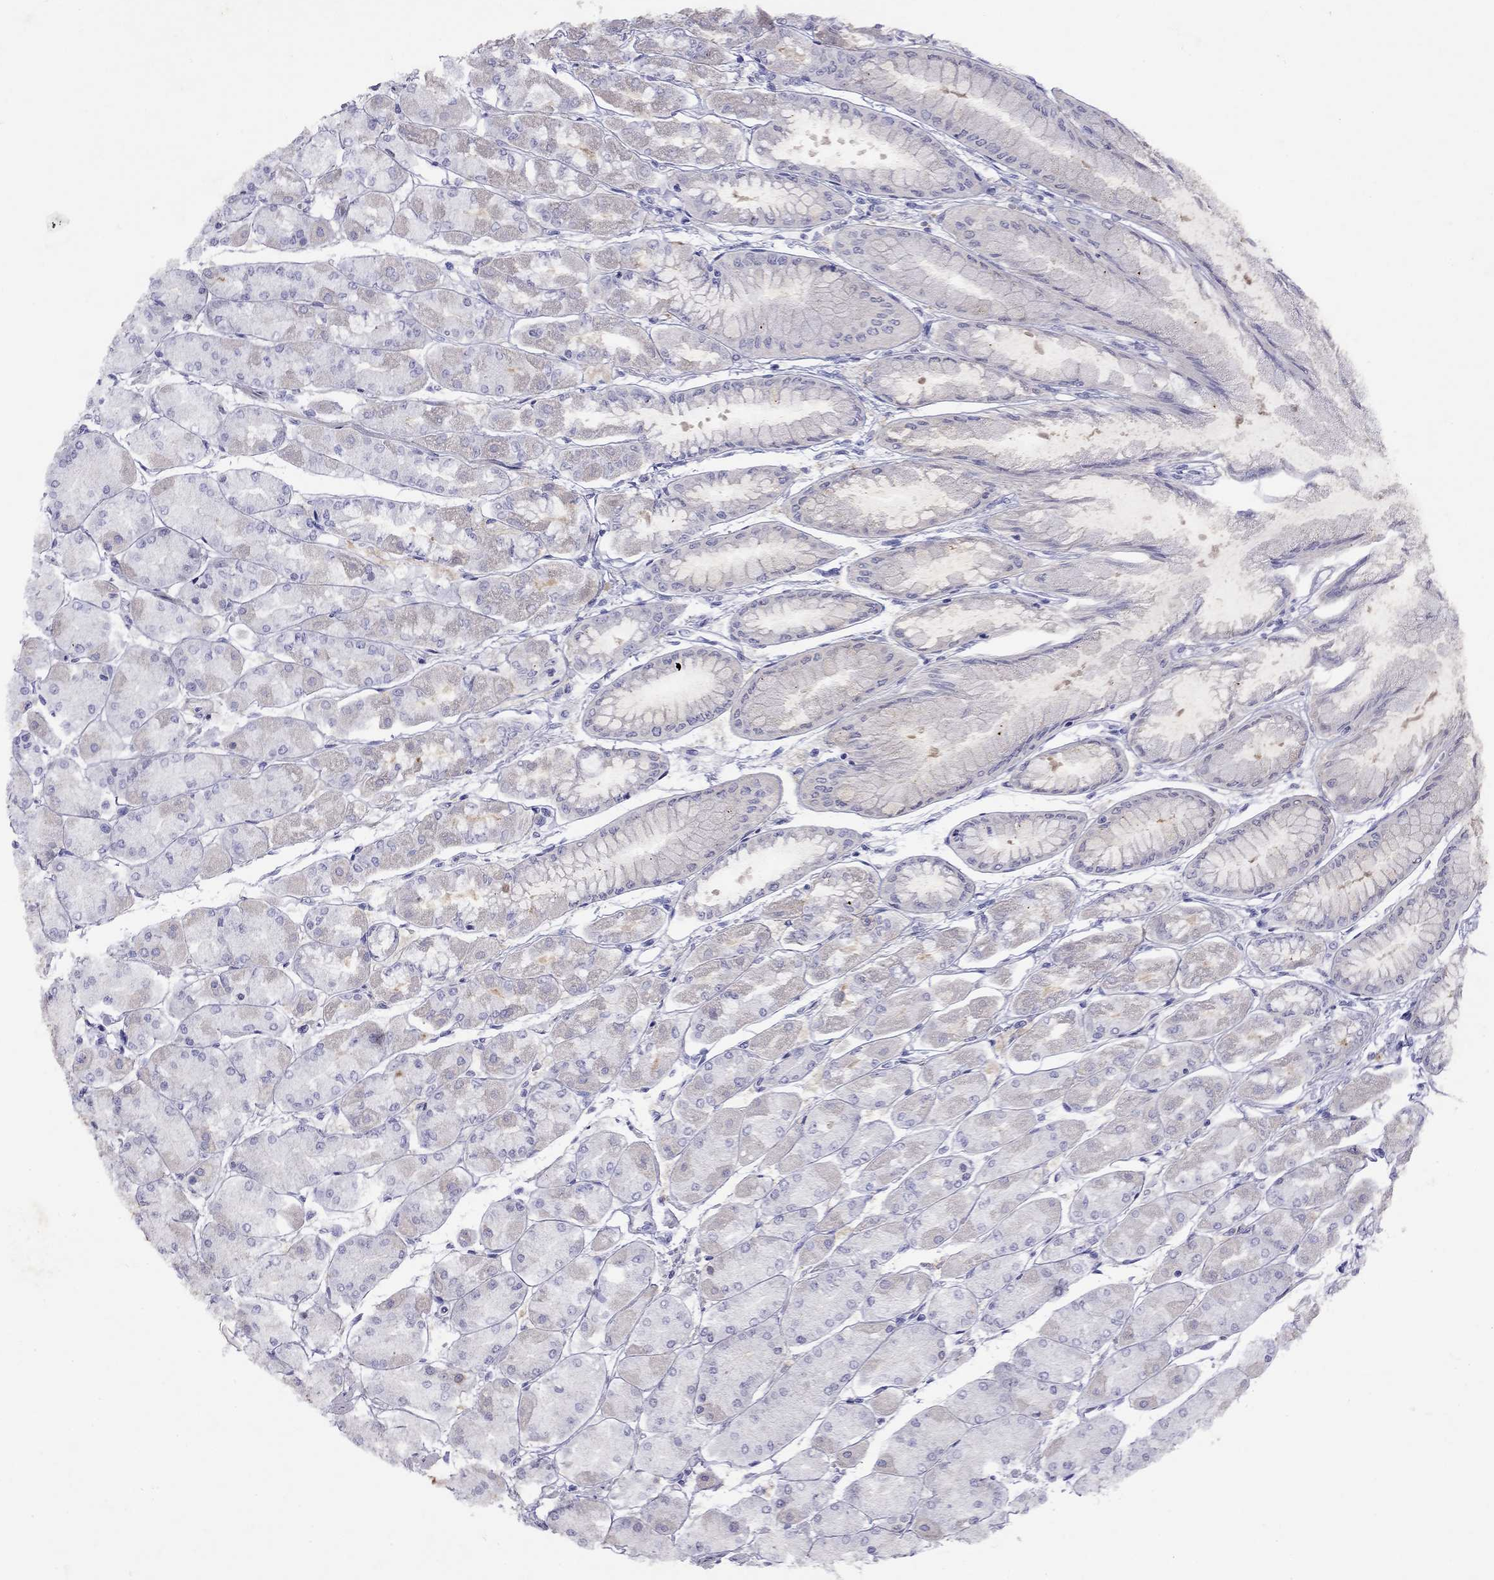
{"staining": {"intensity": "negative", "quantity": "none", "location": "none"}, "tissue": "stomach", "cell_type": "Glandular cells", "image_type": "normal", "snomed": [{"axis": "morphology", "description": "Normal tissue, NOS"}, {"axis": "topography", "description": "Stomach, upper"}], "caption": "Human stomach stained for a protein using immunohistochemistry demonstrates no expression in glandular cells.", "gene": "GNAT3", "patient": {"sex": "male", "age": 60}}